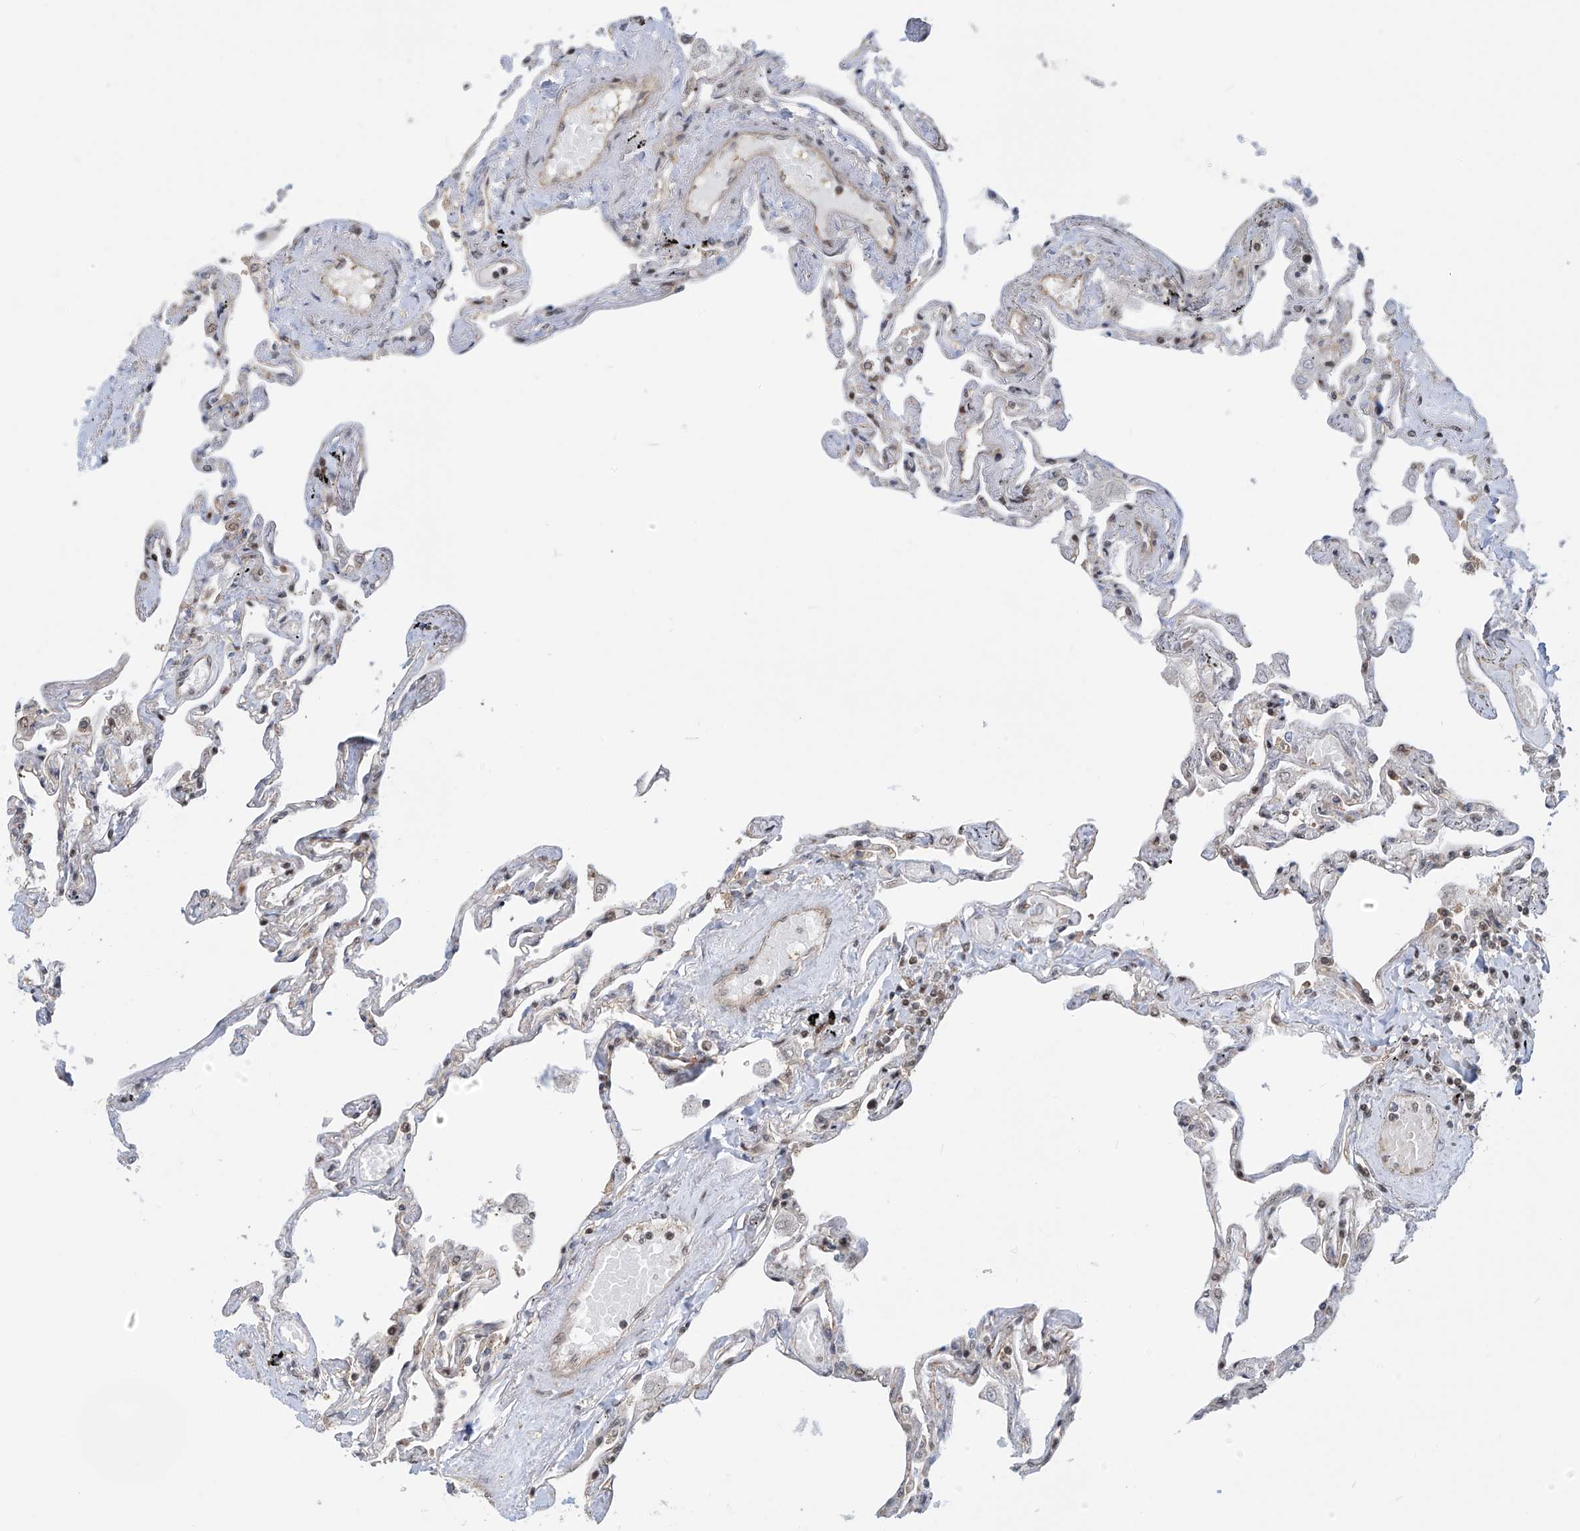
{"staining": {"intensity": "weak", "quantity": "25%-75%", "location": "cytoplasmic/membranous"}, "tissue": "lung", "cell_type": "Alveolar cells", "image_type": "normal", "snomed": [{"axis": "morphology", "description": "Normal tissue, NOS"}, {"axis": "topography", "description": "Lung"}], "caption": "This is a histology image of IHC staining of unremarkable lung, which shows weak staining in the cytoplasmic/membranous of alveolar cells.", "gene": "LAGE3", "patient": {"sex": "female", "age": 67}}